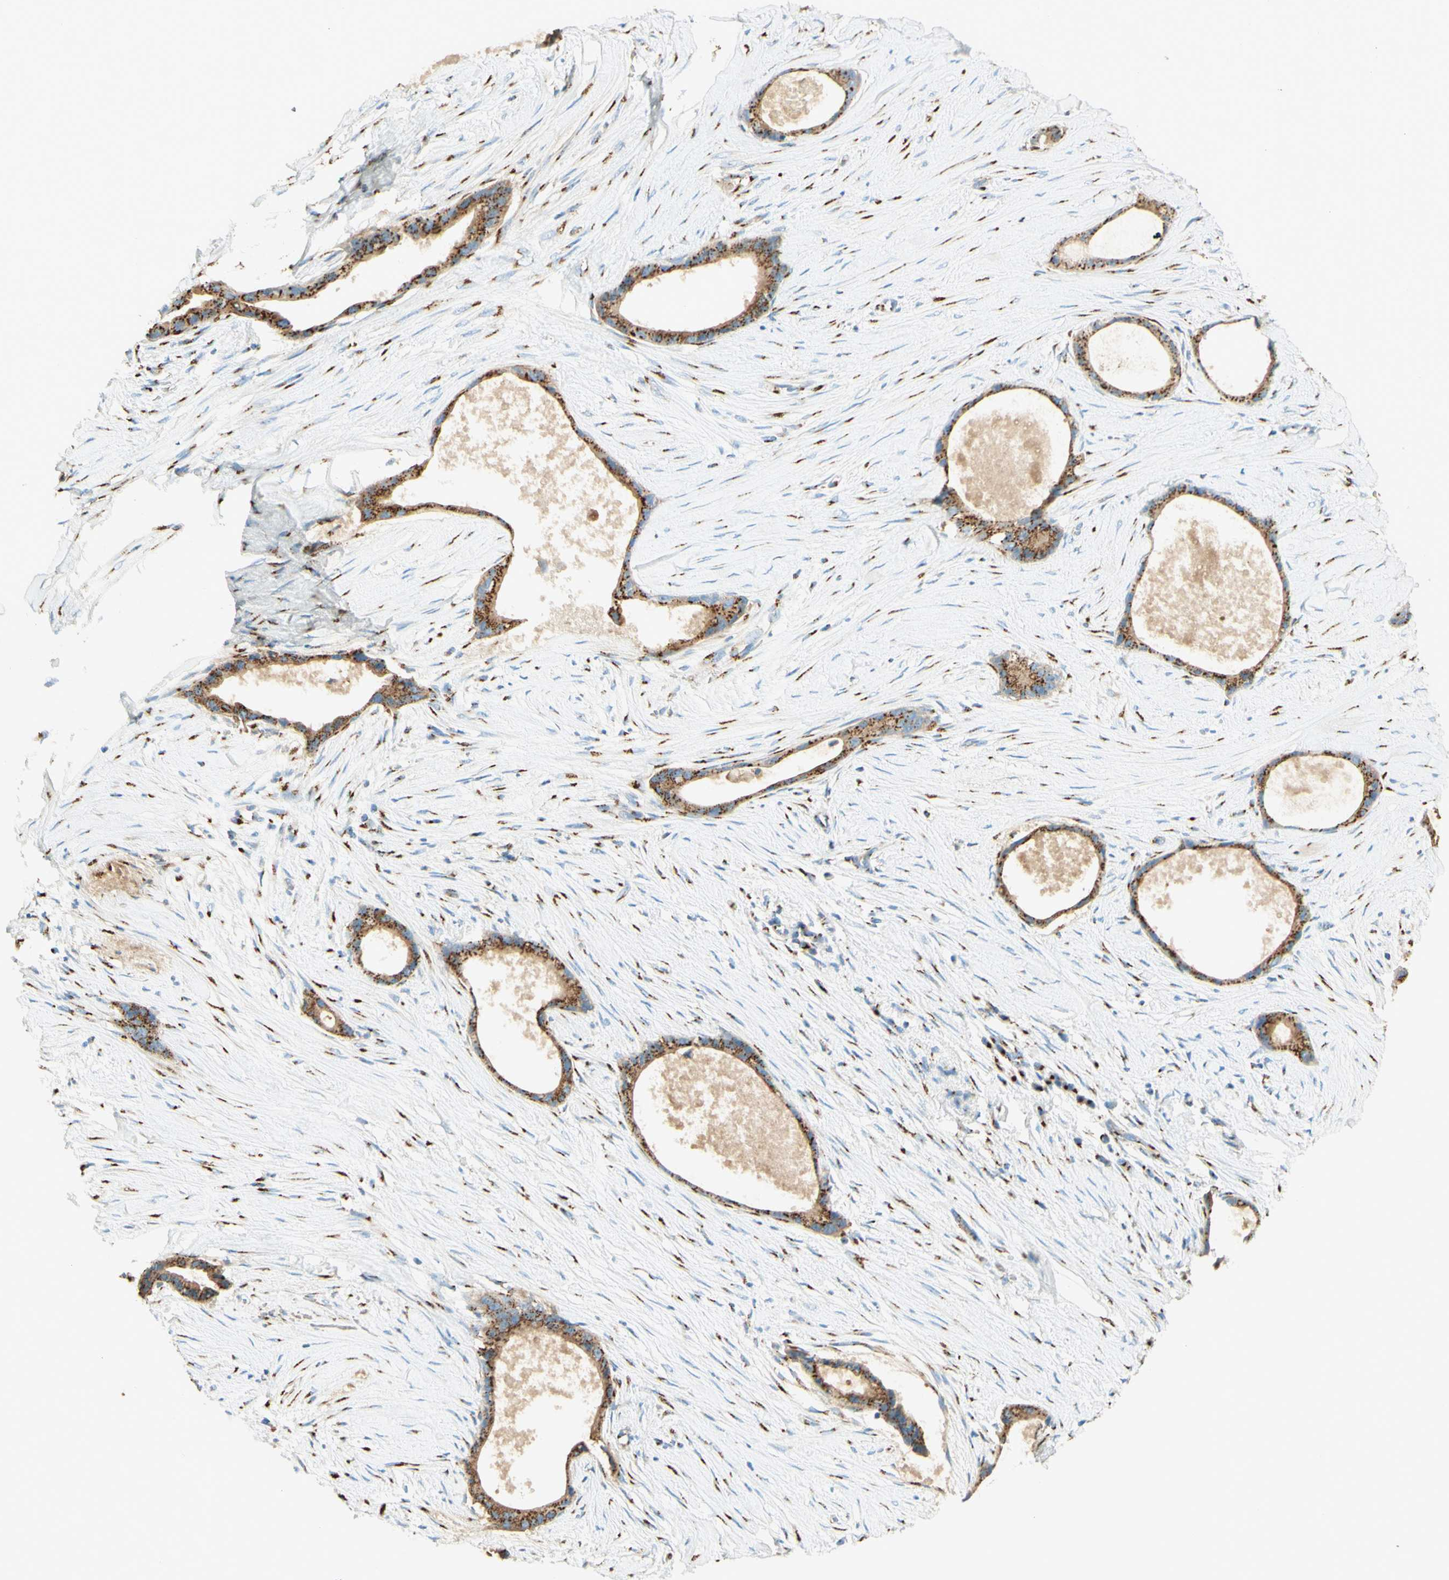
{"staining": {"intensity": "strong", "quantity": ">75%", "location": "cytoplasmic/membranous"}, "tissue": "liver cancer", "cell_type": "Tumor cells", "image_type": "cancer", "snomed": [{"axis": "morphology", "description": "Cholangiocarcinoma"}, {"axis": "topography", "description": "Liver"}], "caption": "Cholangiocarcinoma (liver) stained with immunohistochemistry shows strong cytoplasmic/membranous staining in about >75% of tumor cells. Nuclei are stained in blue.", "gene": "GOLGB1", "patient": {"sex": "female", "age": 55}}